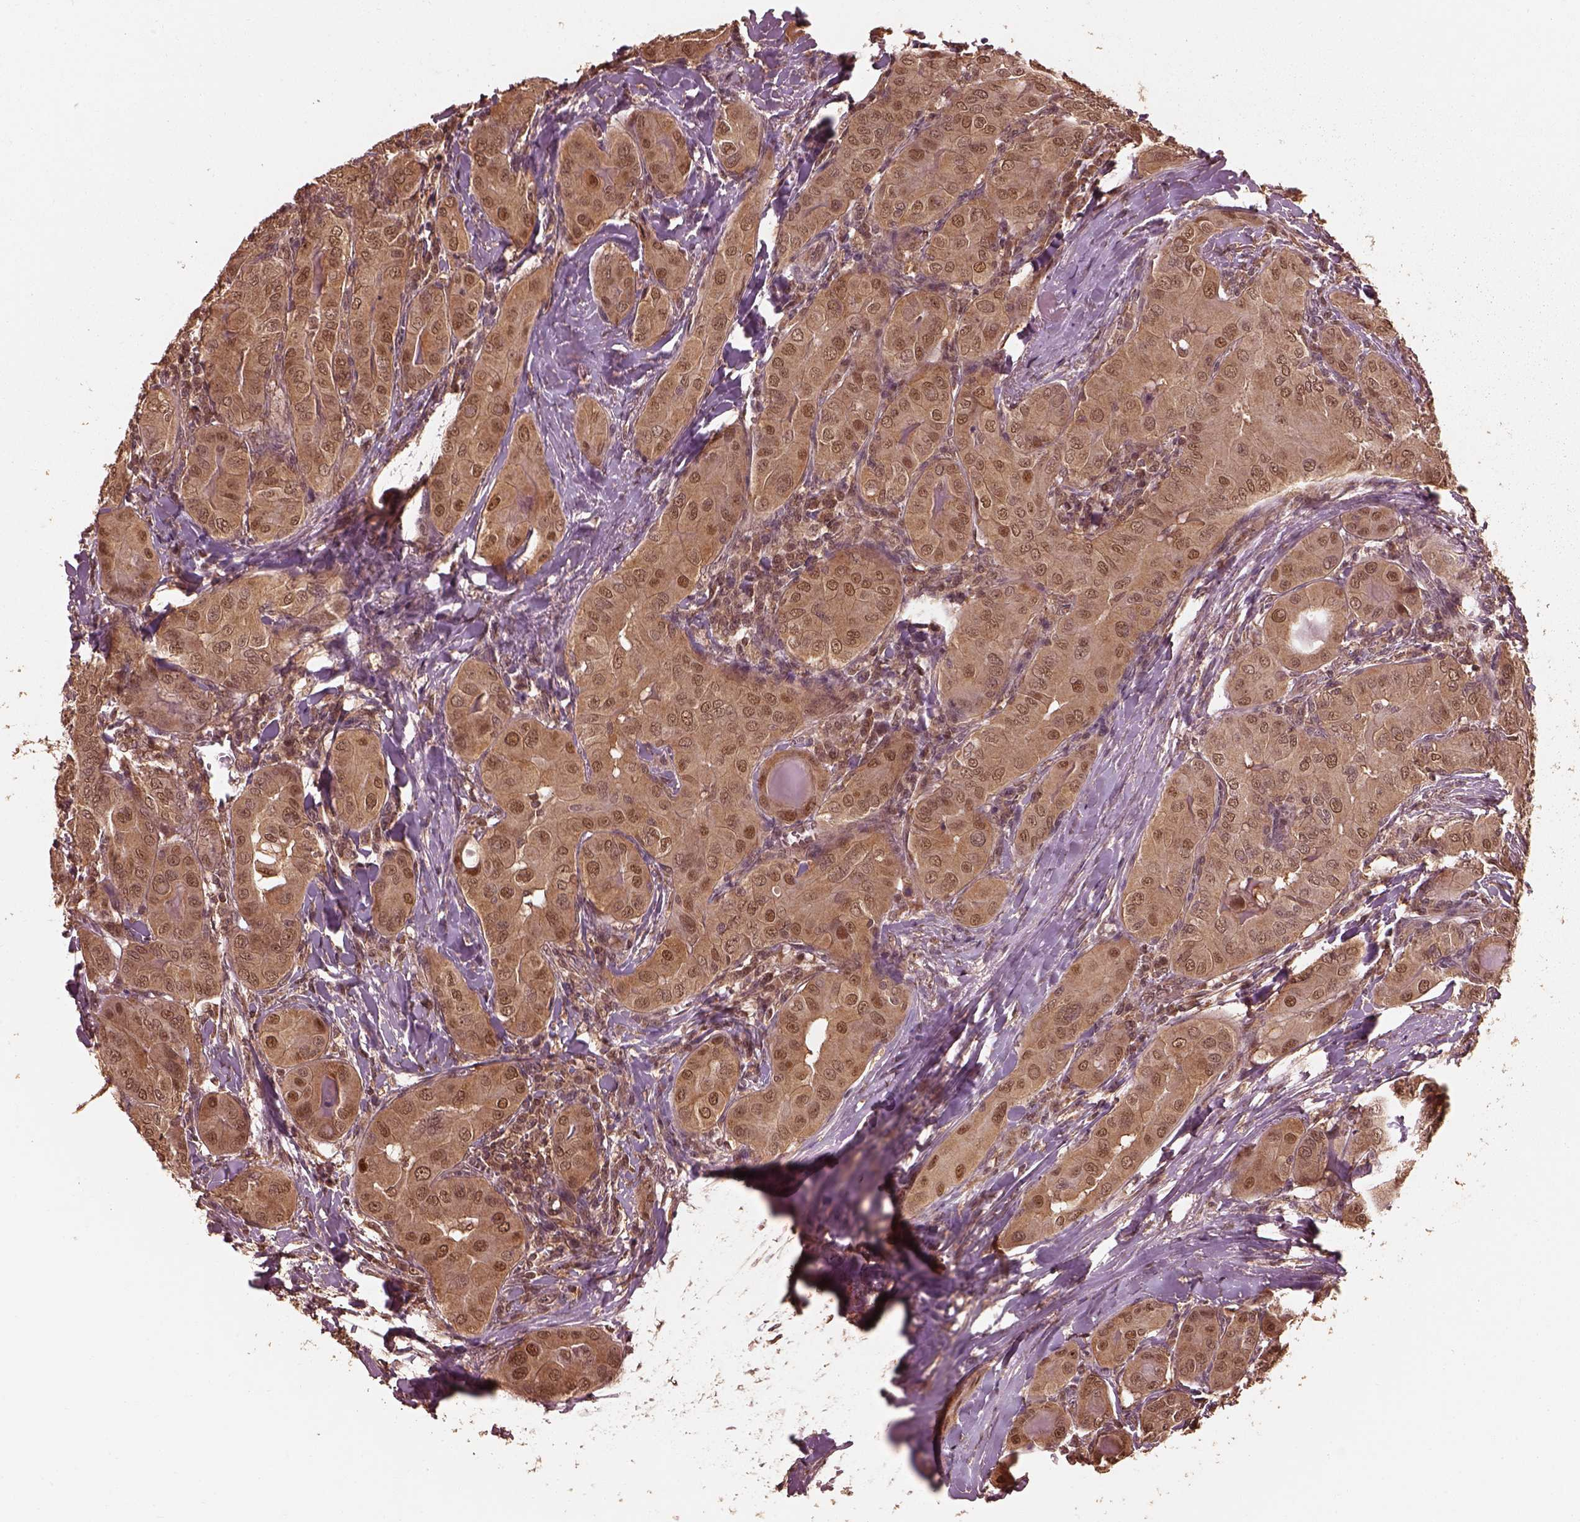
{"staining": {"intensity": "moderate", "quantity": ">75%", "location": "cytoplasmic/membranous,nuclear"}, "tissue": "thyroid cancer", "cell_type": "Tumor cells", "image_type": "cancer", "snomed": [{"axis": "morphology", "description": "Papillary adenocarcinoma, NOS"}, {"axis": "topography", "description": "Thyroid gland"}], "caption": "Protein staining of thyroid papillary adenocarcinoma tissue reveals moderate cytoplasmic/membranous and nuclear expression in about >75% of tumor cells. The staining is performed using DAB brown chromogen to label protein expression. The nuclei are counter-stained blue using hematoxylin.", "gene": "PSMC5", "patient": {"sex": "female", "age": 37}}